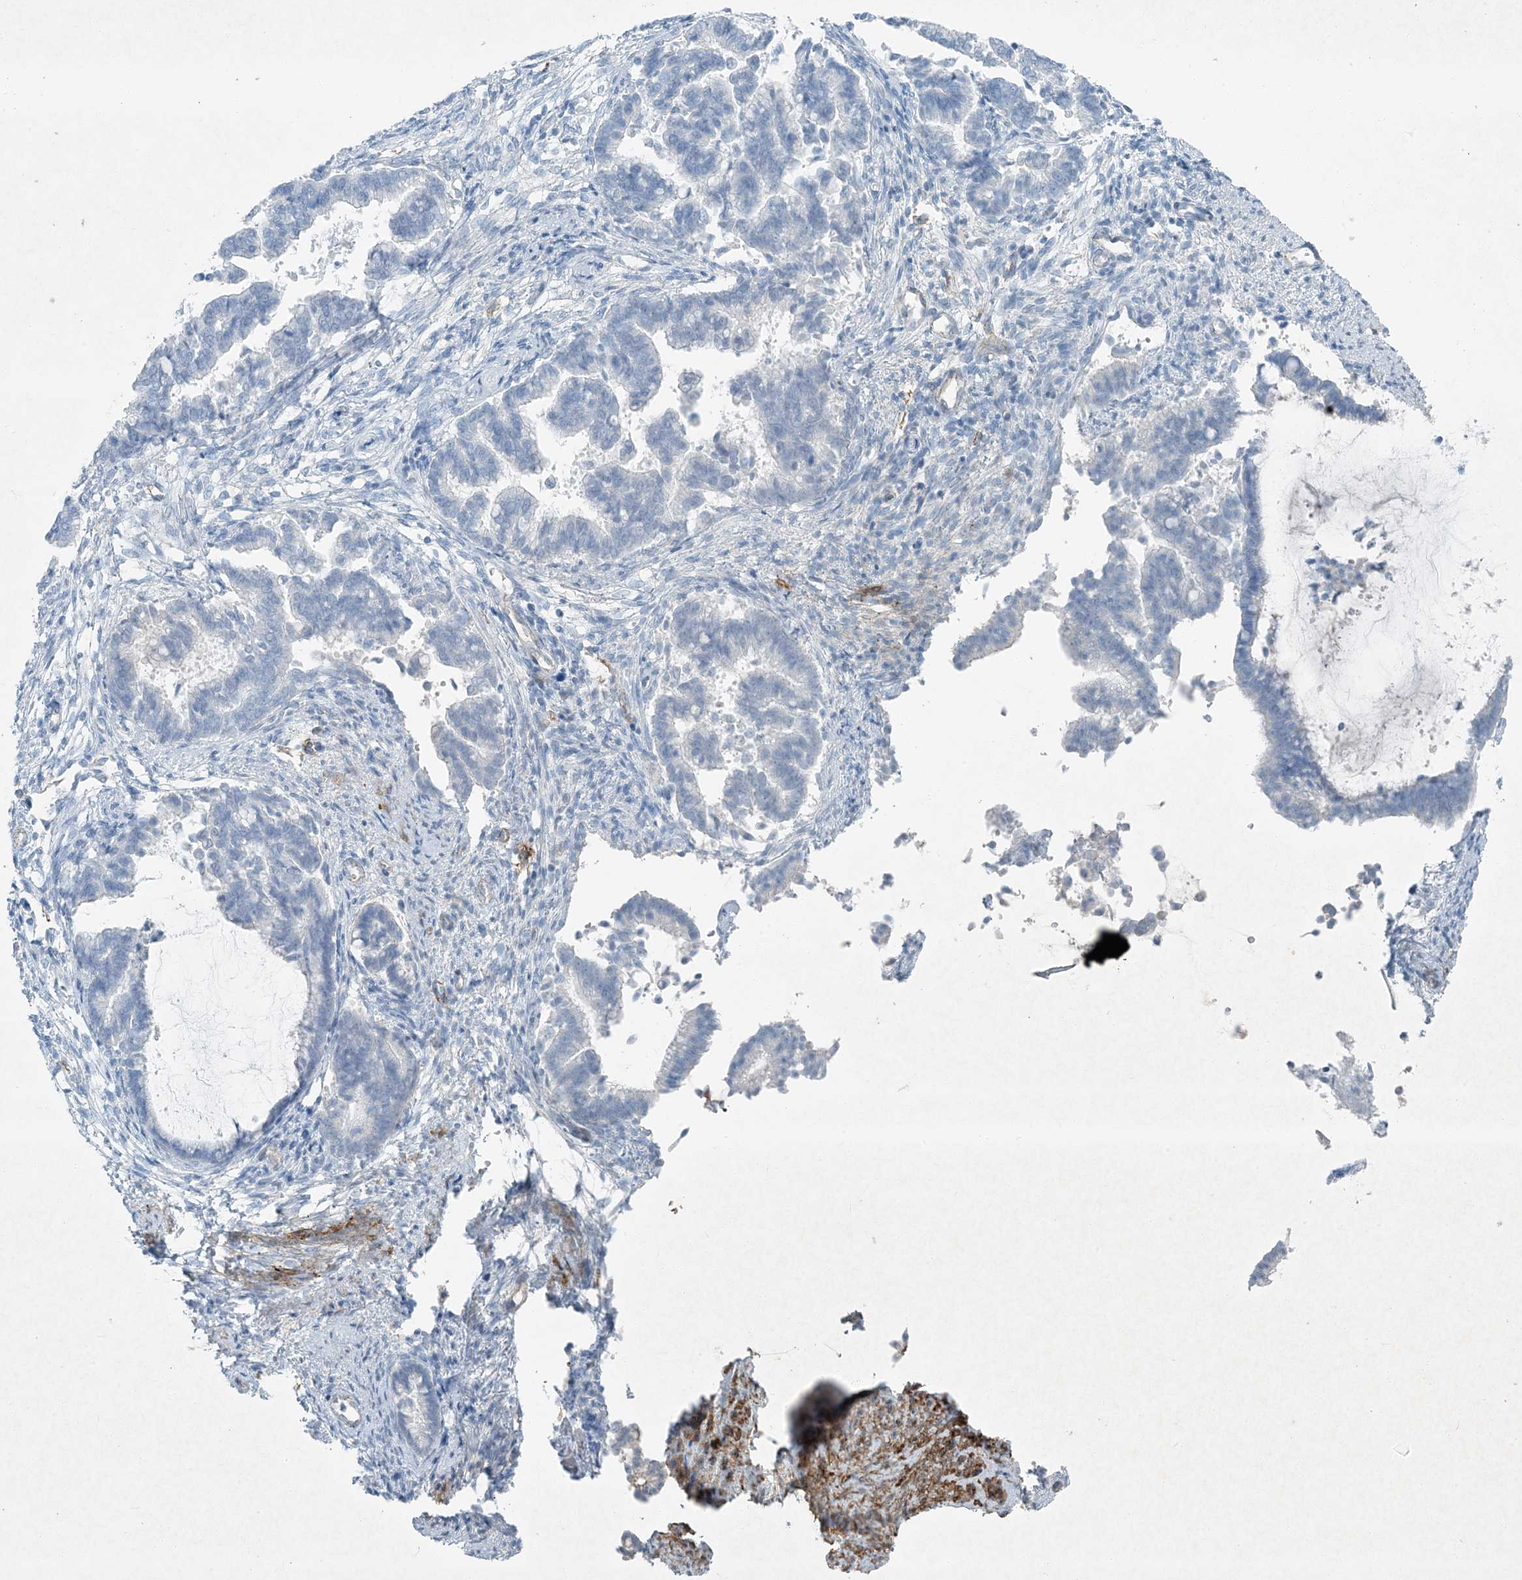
{"staining": {"intensity": "negative", "quantity": "none", "location": "none"}, "tissue": "cervical cancer", "cell_type": "Tumor cells", "image_type": "cancer", "snomed": [{"axis": "morphology", "description": "Adenocarcinoma, NOS"}, {"axis": "topography", "description": "Cervix"}], "caption": "Adenocarcinoma (cervical) was stained to show a protein in brown. There is no significant positivity in tumor cells.", "gene": "PGM5", "patient": {"sex": "female", "age": 44}}